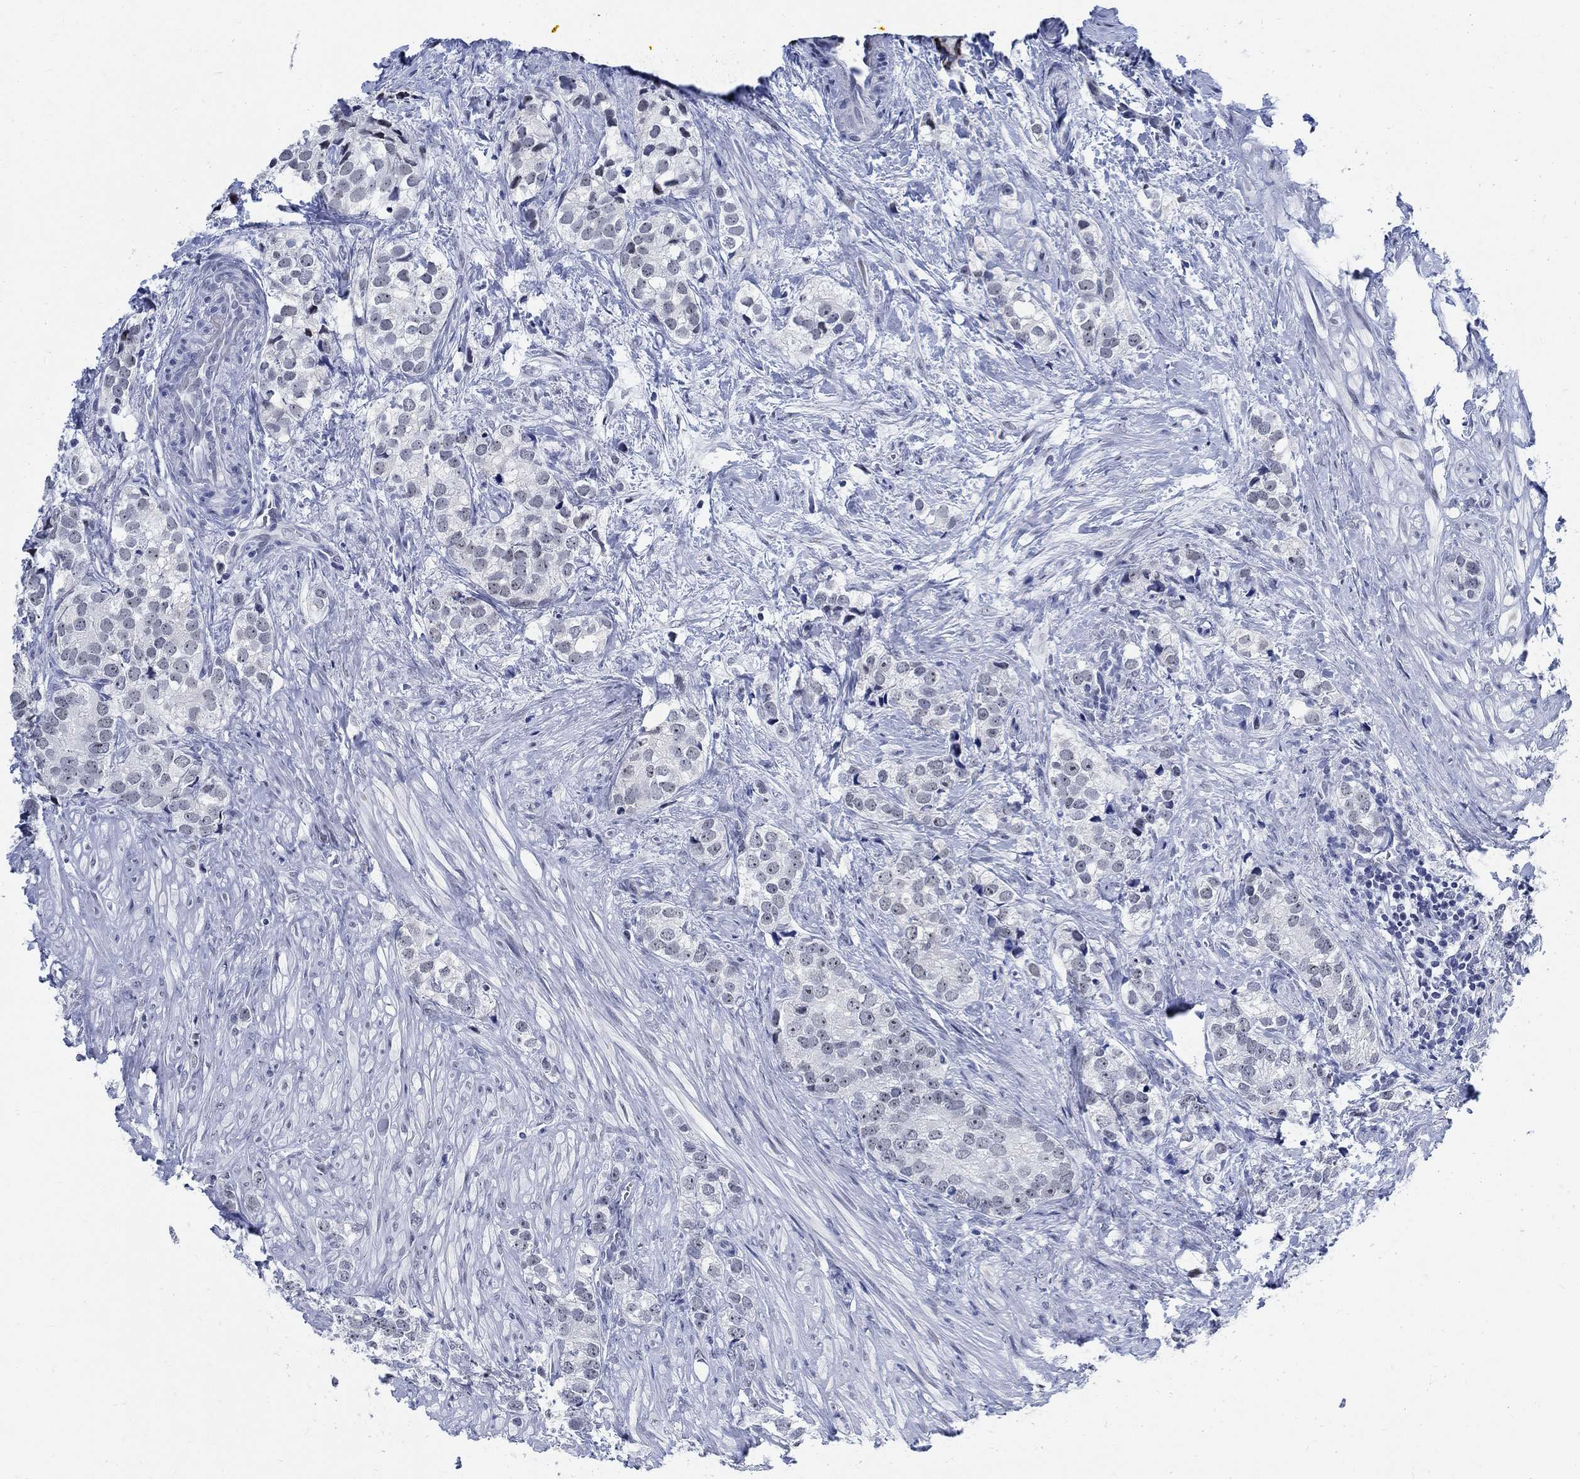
{"staining": {"intensity": "negative", "quantity": "none", "location": "none"}, "tissue": "prostate cancer", "cell_type": "Tumor cells", "image_type": "cancer", "snomed": [{"axis": "morphology", "description": "Adenocarcinoma, NOS"}, {"axis": "topography", "description": "Prostate and seminal vesicle, NOS"}], "caption": "High magnification brightfield microscopy of prostate cancer stained with DAB (3,3'-diaminobenzidine) (brown) and counterstained with hematoxylin (blue): tumor cells show no significant staining.", "gene": "DLK1", "patient": {"sex": "male", "age": 63}}